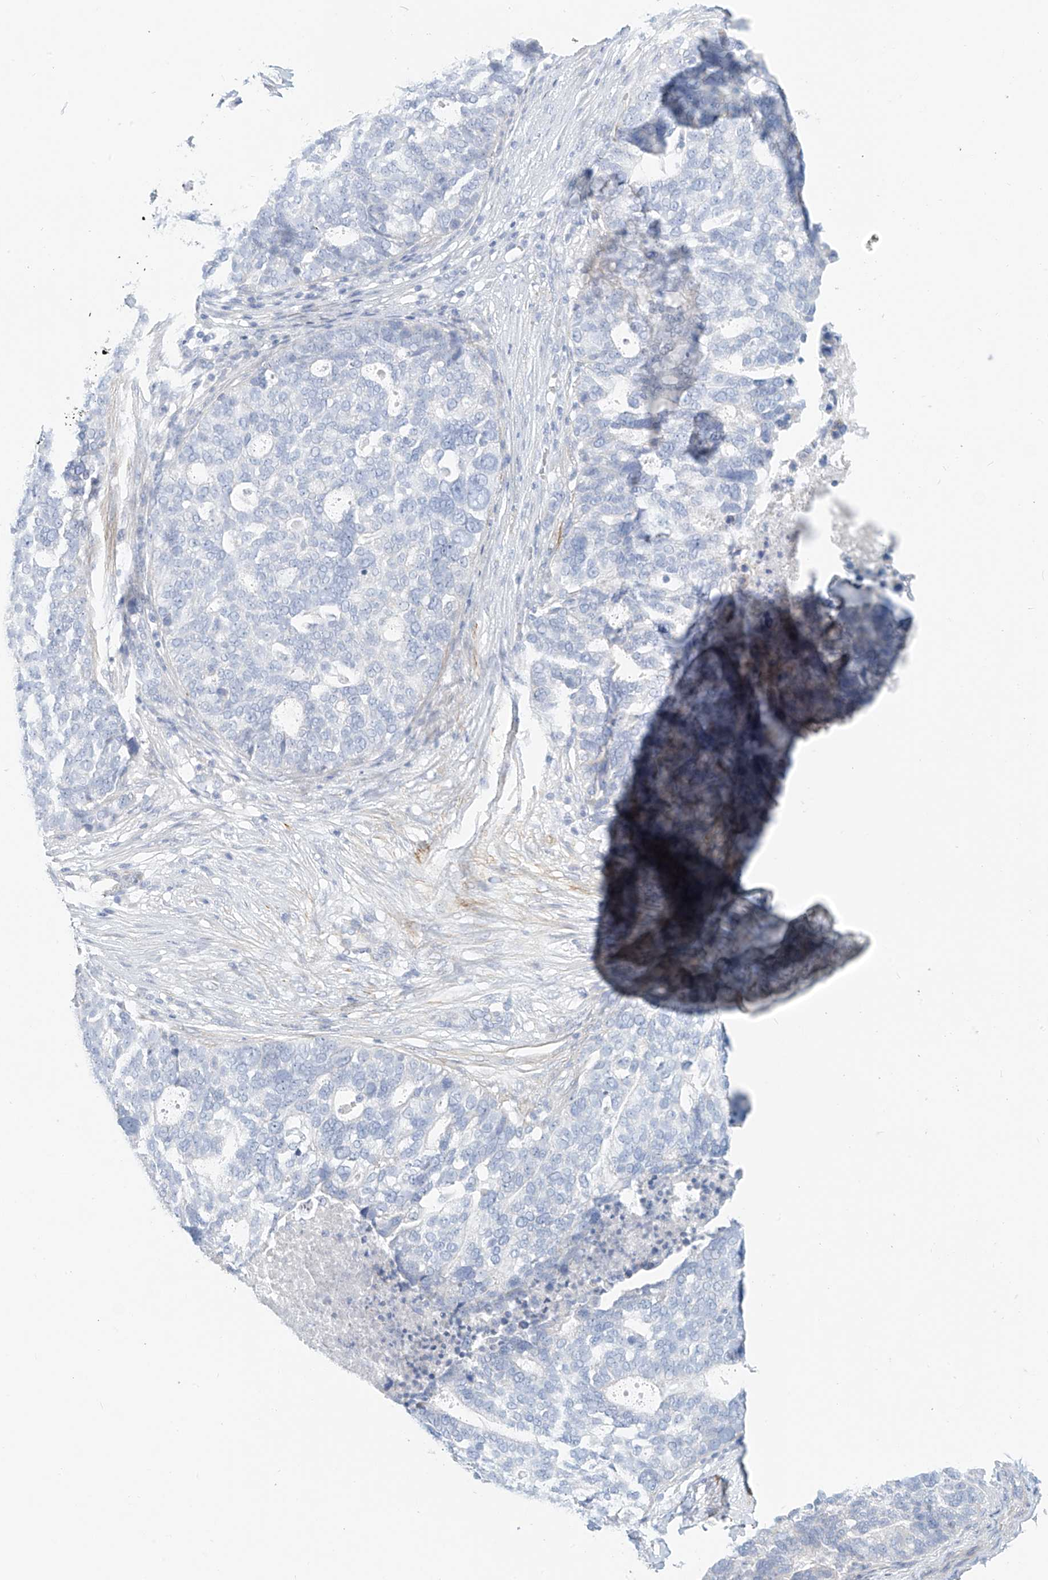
{"staining": {"intensity": "negative", "quantity": "none", "location": "none"}, "tissue": "ovarian cancer", "cell_type": "Tumor cells", "image_type": "cancer", "snomed": [{"axis": "morphology", "description": "Cystadenocarcinoma, serous, NOS"}, {"axis": "topography", "description": "Ovary"}], "caption": "This is an immunohistochemistry (IHC) photomicrograph of ovarian cancer (serous cystadenocarcinoma). There is no expression in tumor cells.", "gene": "ST3GAL5", "patient": {"sex": "female", "age": 59}}